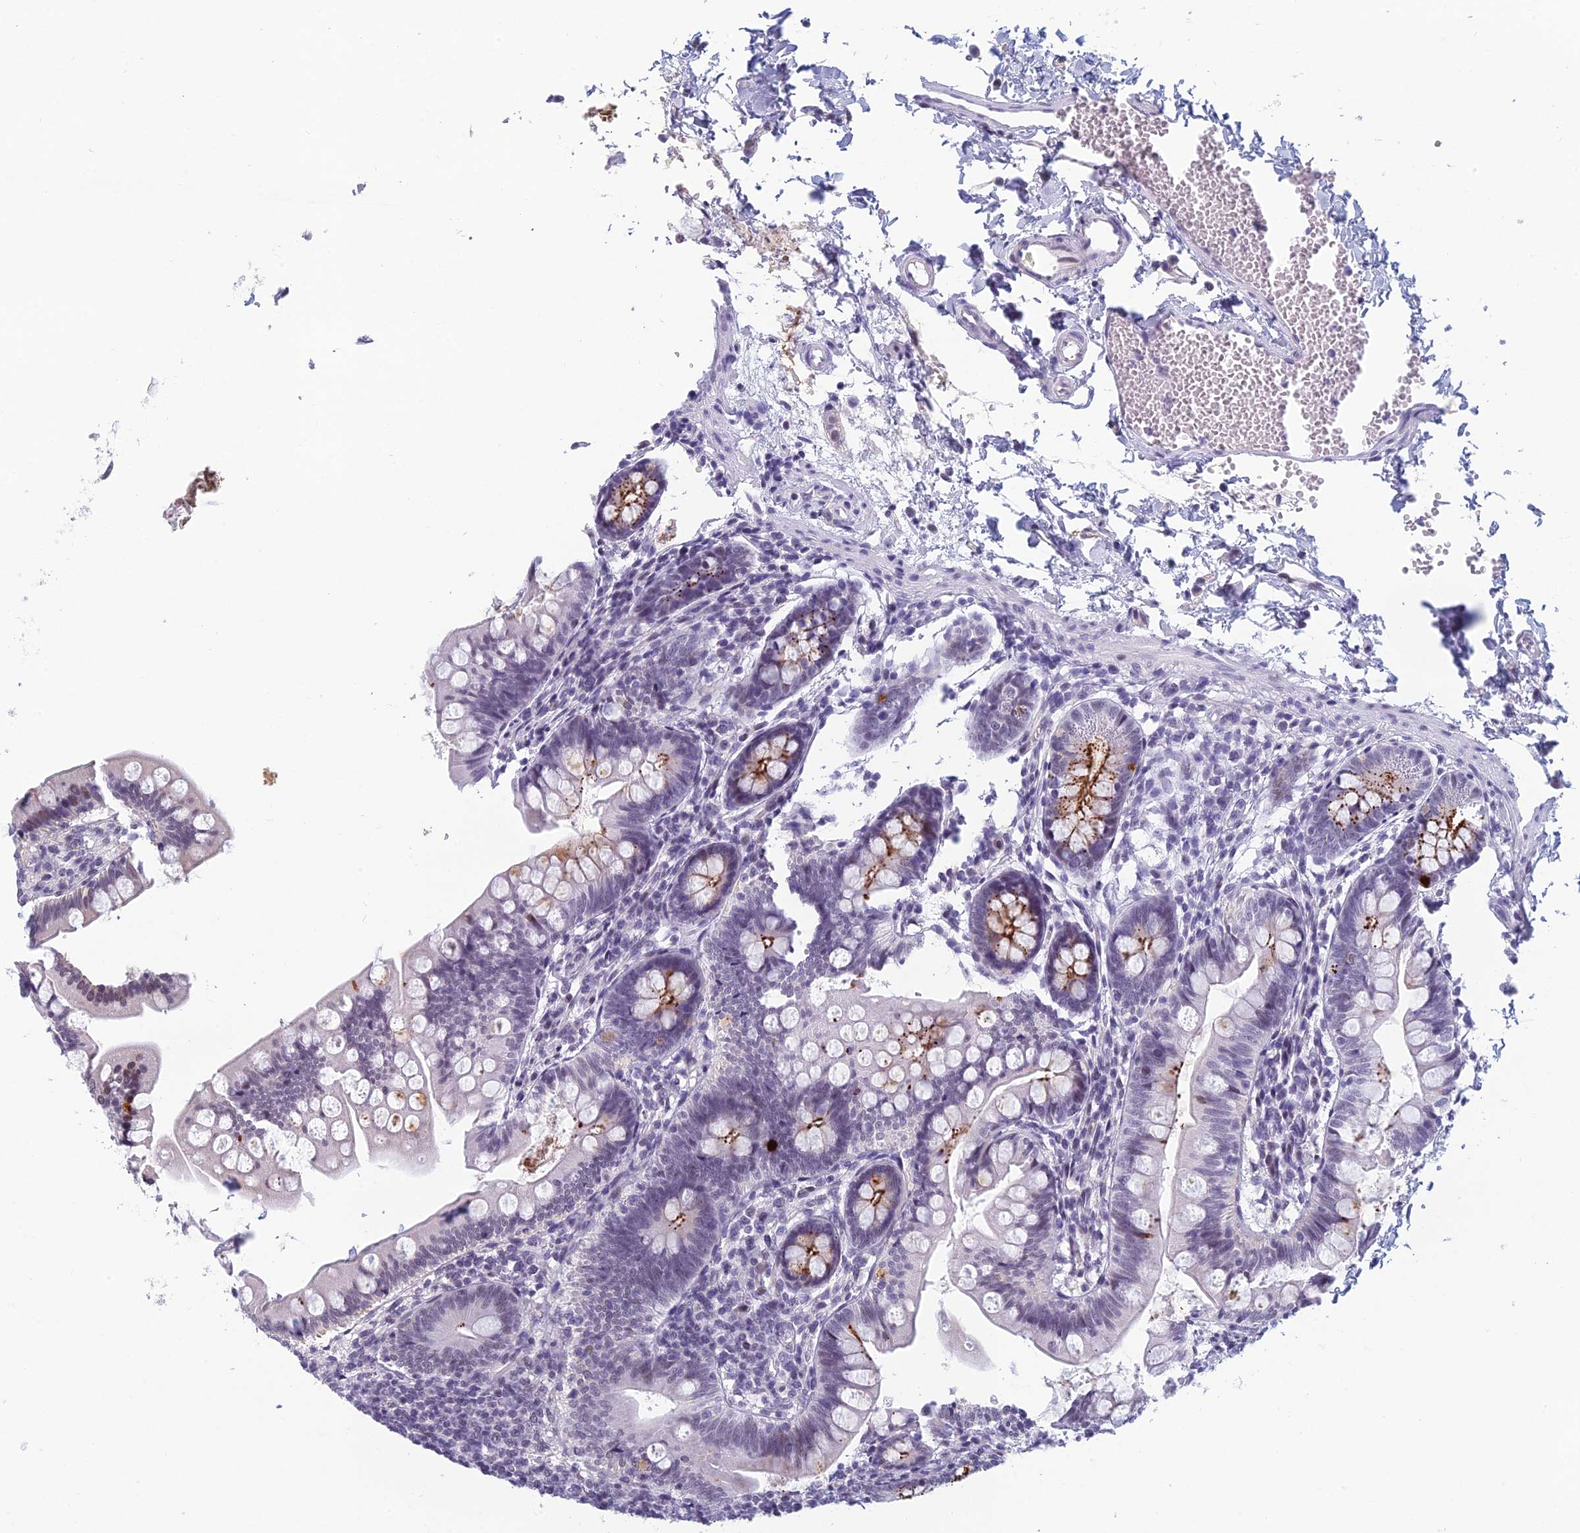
{"staining": {"intensity": "strong", "quantity": "<25%", "location": "cytoplasmic/membranous"}, "tissue": "small intestine", "cell_type": "Glandular cells", "image_type": "normal", "snomed": [{"axis": "morphology", "description": "Normal tissue, NOS"}, {"axis": "topography", "description": "Small intestine"}], "caption": "Protein staining of benign small intestine shows strong cytoplasmic/membranous positivity in approximately <25% of glandular cells. Immunohistochemistry (ihc) stains the protein in brown and the nuclei are stained blue.", "gene": "RGS17", "patient": {"sex": "male", "age": 7}}